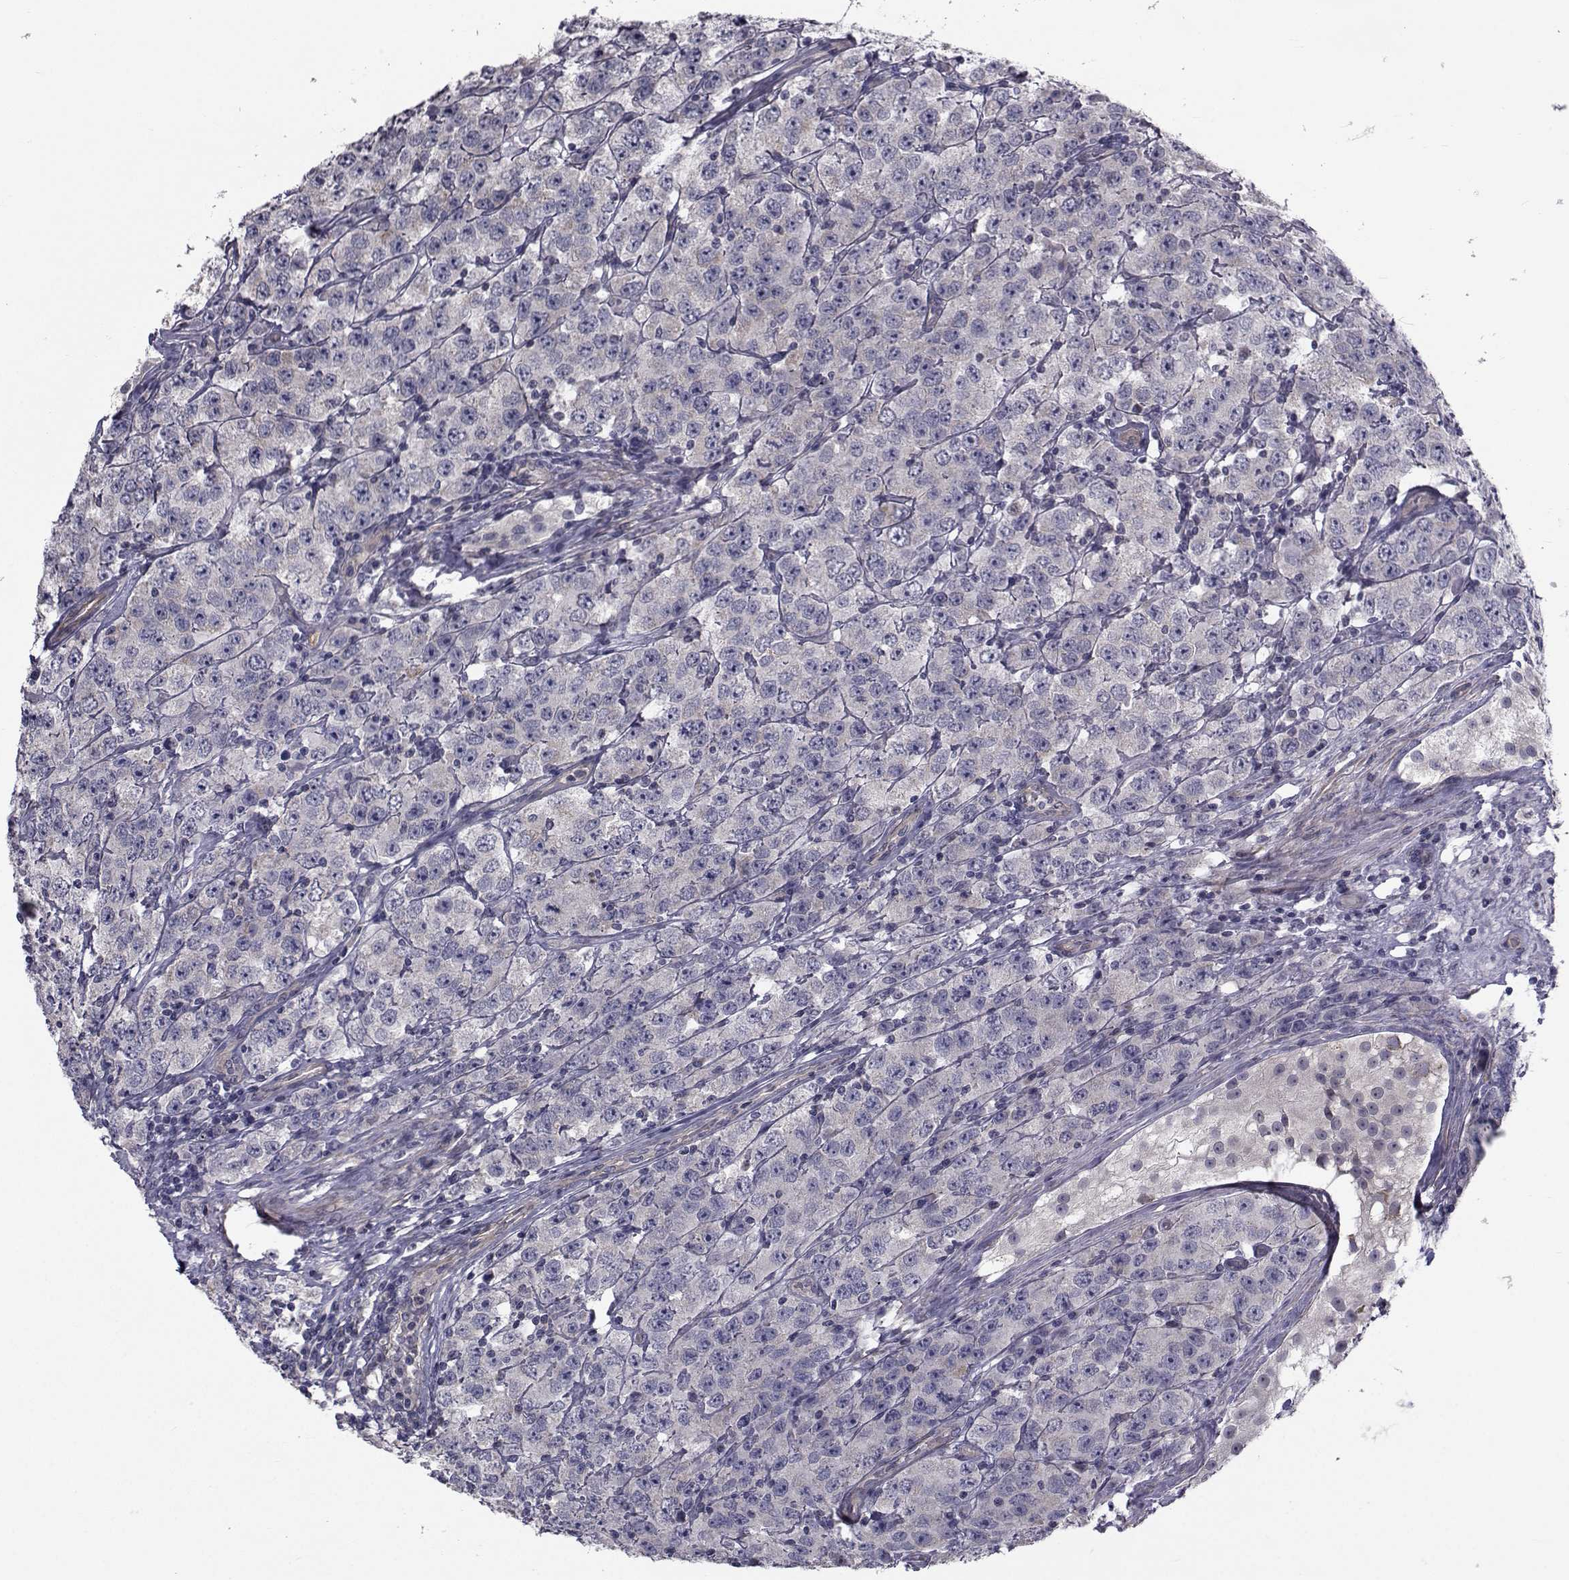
{"staining": {"intensity": "negative", "quantity": "none", "location": "none"}, "tissue": "testis cancer", "cell_type": "Tumor cells", "image_type": "cancer", "snomed": [{"axis": "morphology", "description": "Seminoma, NOS"}, {"axis": "topography", "description": "Testis"}], "caption": "A micrograph of seminoma (testis) stained for a protein reveals no brown staining in tumor cells. Brightfield microscopy of immunohistochemistry stained with DAB (3,3'-diaminobenzidine) (brown) and hematoxylin (blue), captured at high magnification.", "gene": "CFAP74", "patient": {"sex": "male", "age": 52}}